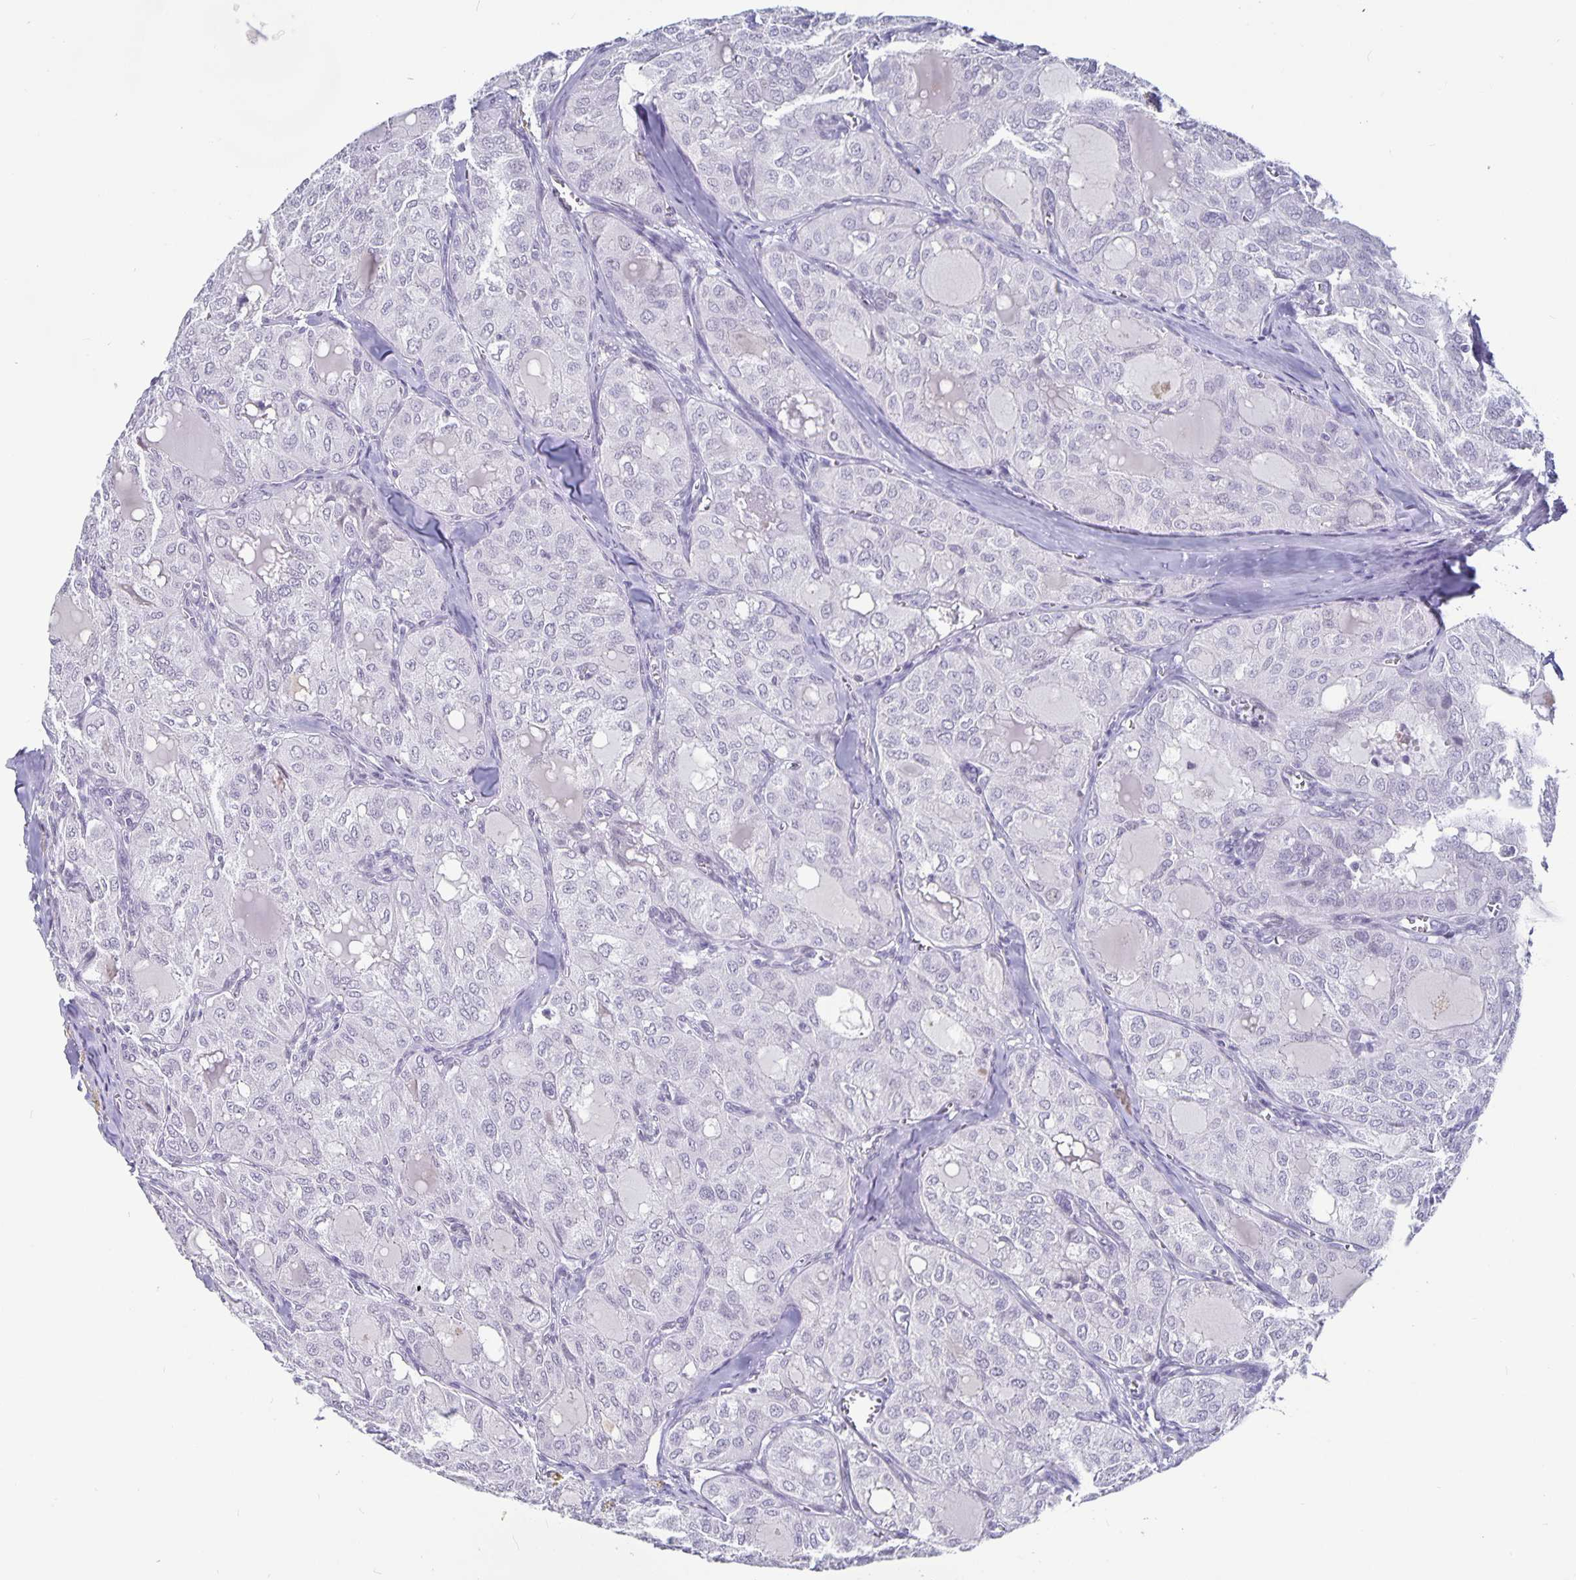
{"staining": {"intensity": "negative", "quantity": "none", "location": "none"}, "tissue": "thyroid cancer", "cell_type": "Tumor cells", "image_type": "cancer", "snomed": [{"axis": "morphology", "description": "Follicular adenoma carcinoma, NOS"}, {"axis": "topography", "description": "Thyroid gland"}], "caption": "Follicular adenoma carcinoma (thyroid) was stained to show a protein in brown. There is no significant positivity in tumor cells.", "gene": "OLIG2", "patient": {"sex": "male", "age": 75}}